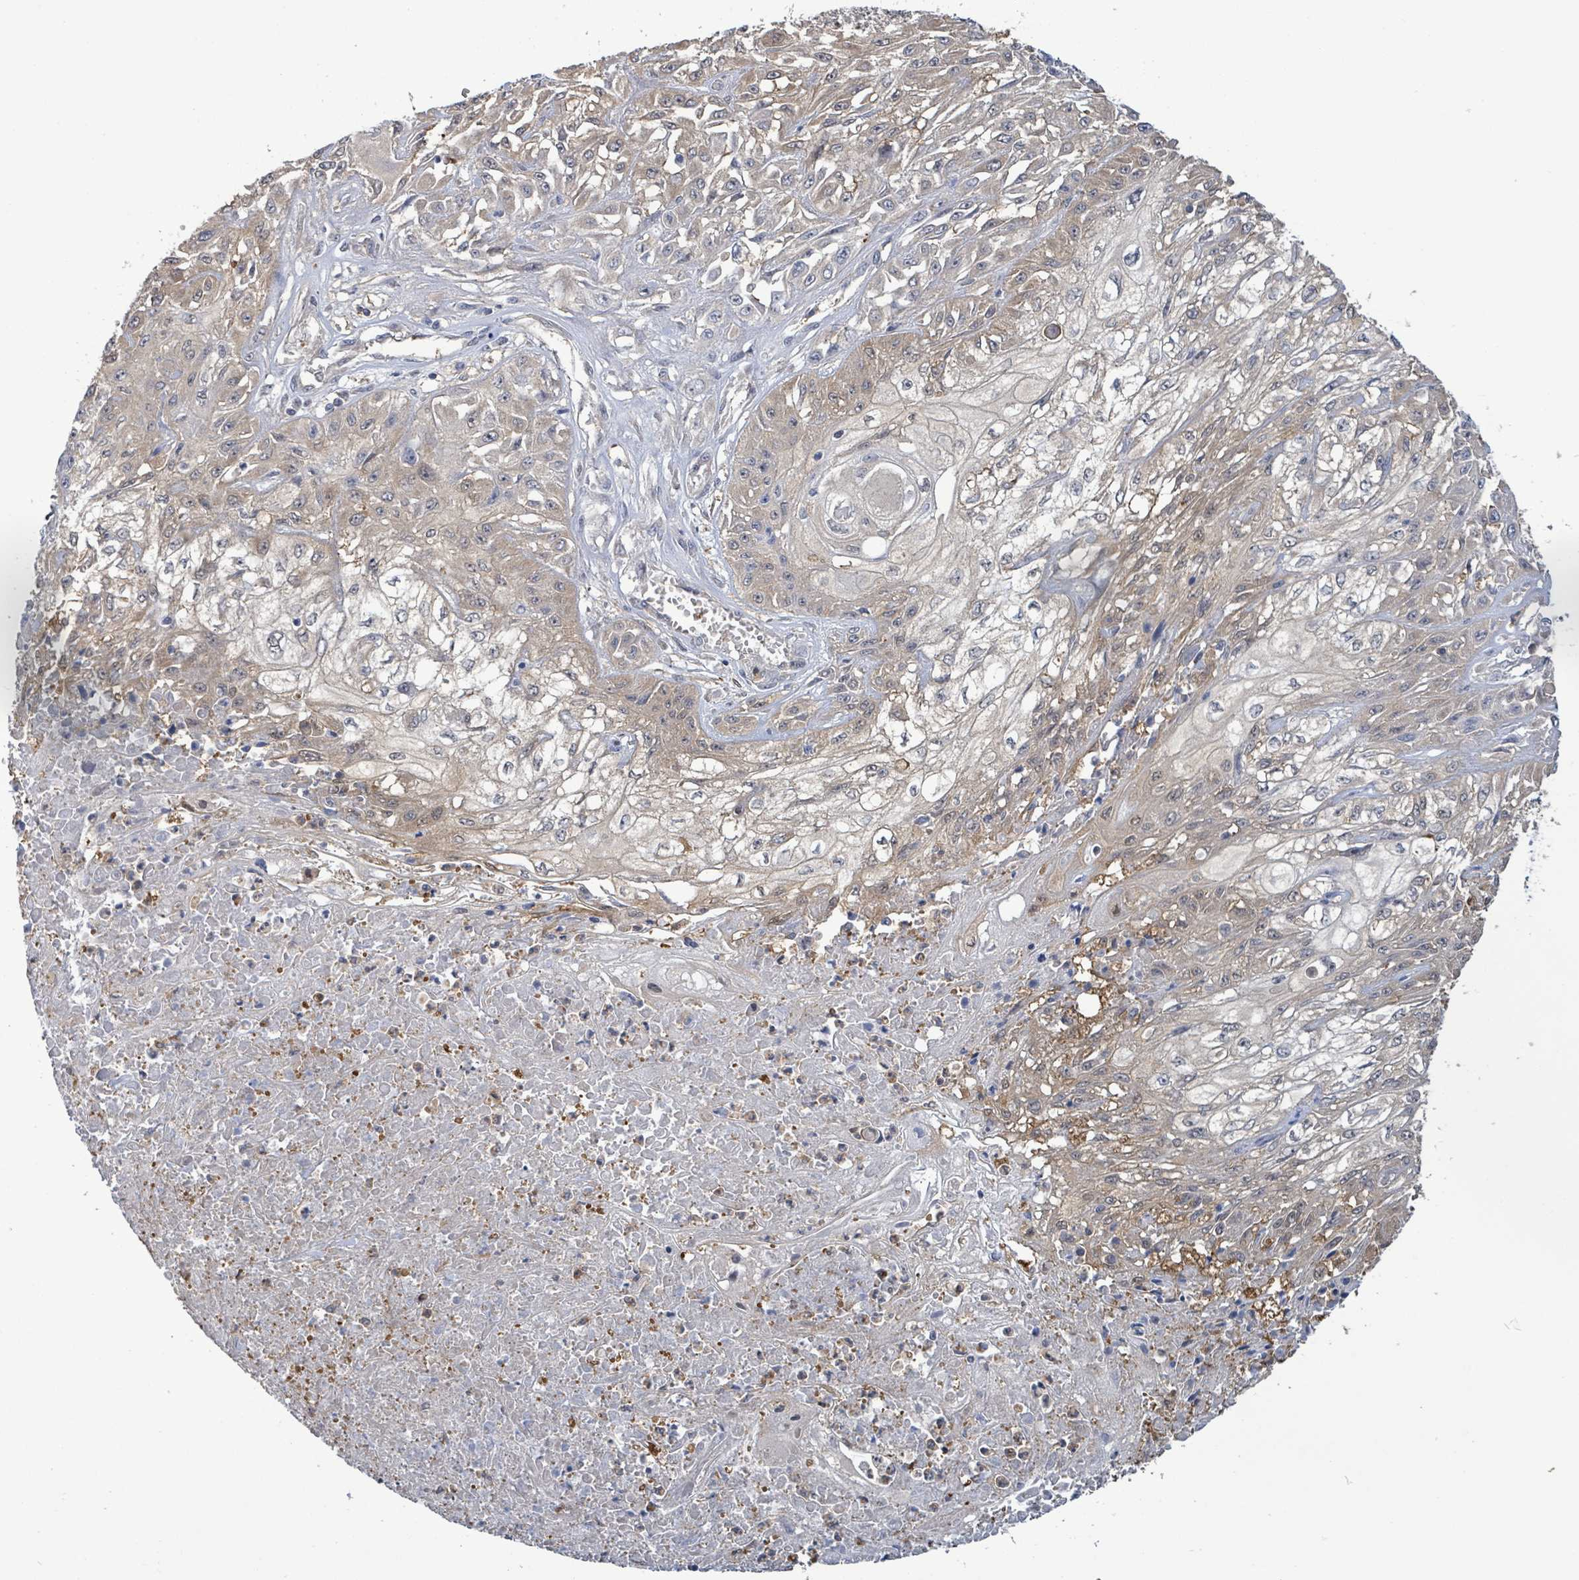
{"staining": {"intensity": "weak", "quantity": "<25%", "location": "cytoplasmic/membranous"}, "tissue": "skin cancer", "cell_type": "Tumor cells", "image_type": "cancer", "snomed": [{"axis": "morphology", "description": "Squamous cell carcinoma, NOS"}, {"axis": "morphology", "description": "Squamous cell carcinoma, metastatic, NOS"}, {"axis": "topography", "description": "Skin"}, {"axis": "topography", "description": "Lymph node"}], "caption": "The photomicrograph shows no staining of tumor cells in skin metastatic squamous cell carcinoma. (Stains: DAB immunohistochemistry (IHC) with hematoxylin counter stain, Microscopy: brightfield microscopy at high magnification).", "gene": "PGAM1", "patient": {"sex": "male", "age": 75}}